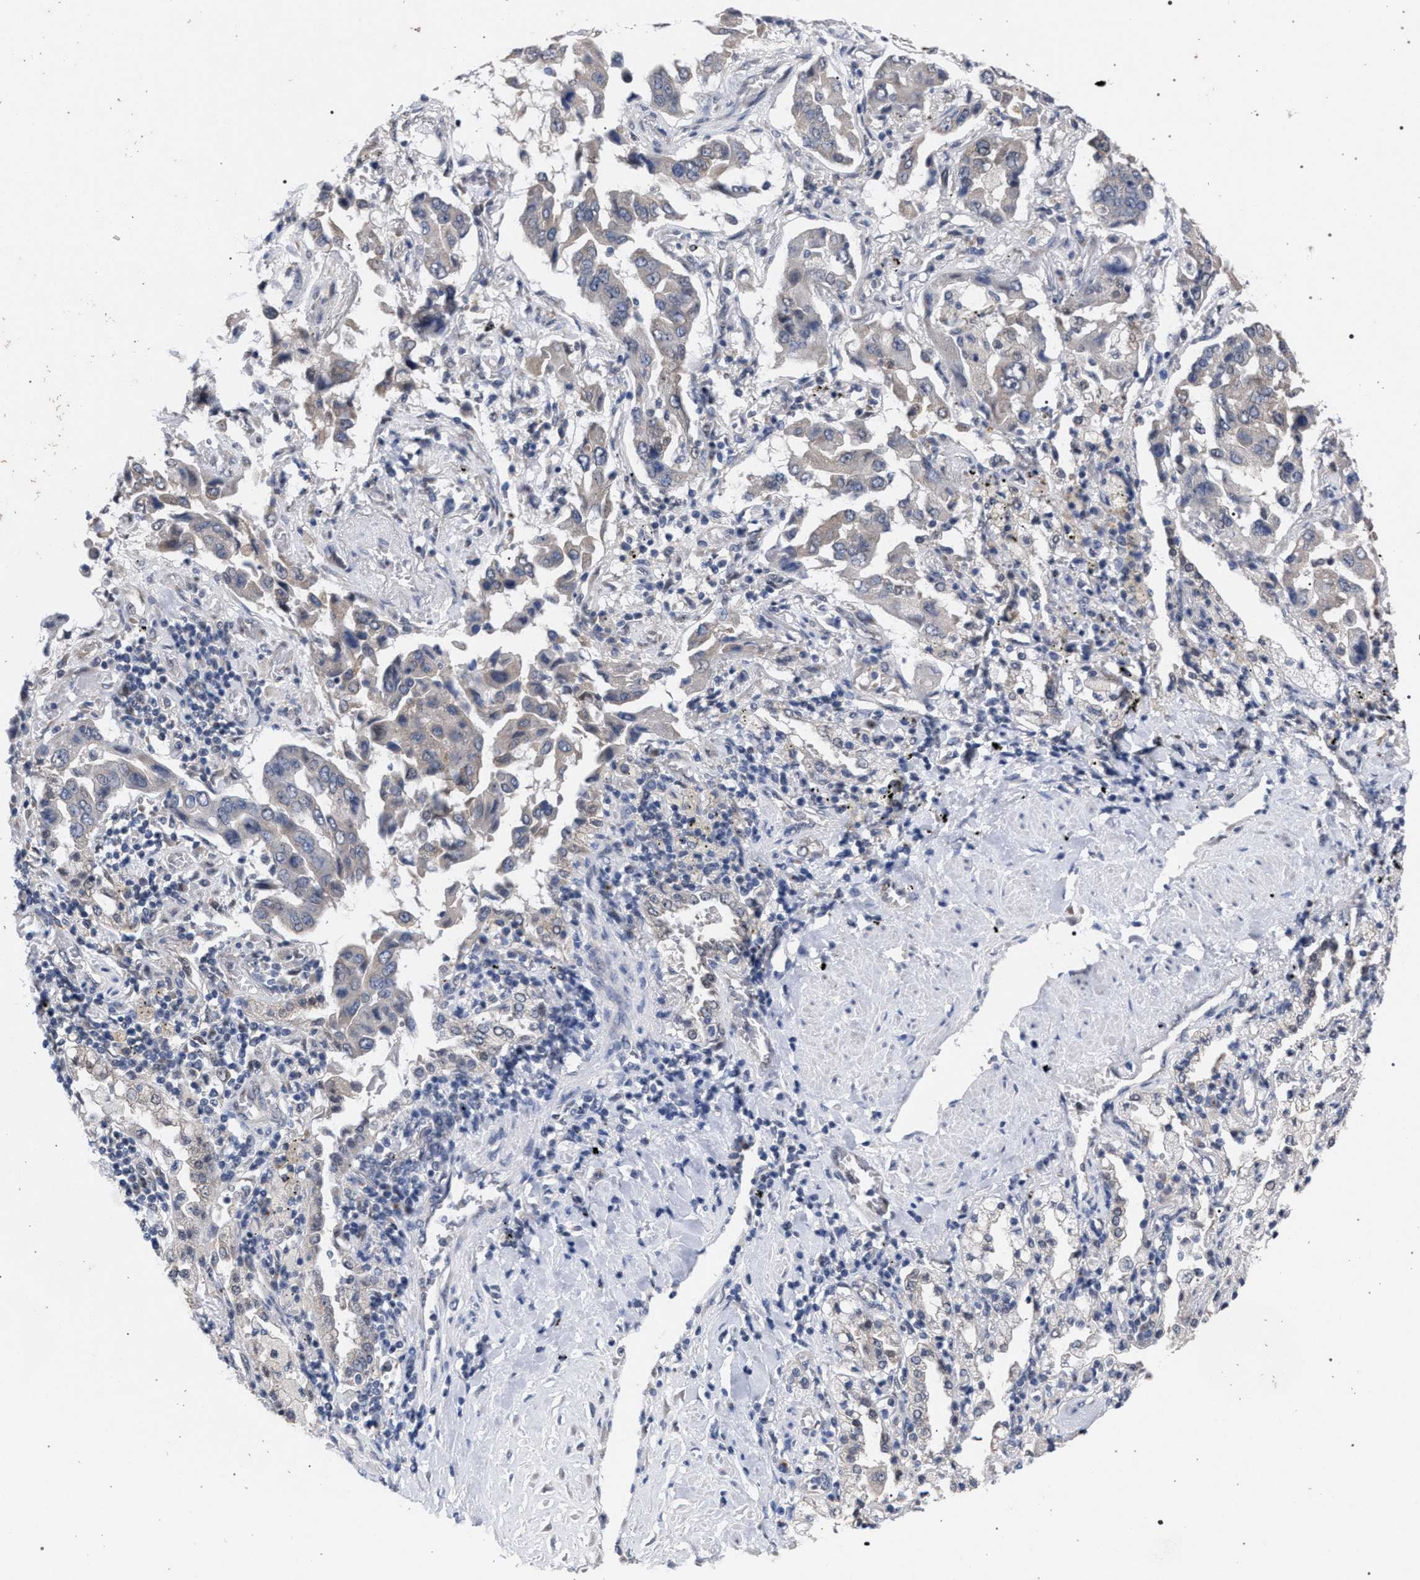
{"staining": {"intensity": "negative", "quantity": "none", "location": "none"}, "tissue": "lung cancer", "cell_type": "Tumor cells", "image_type": "cancer", "snomed": [{"axis": "morphology", "description": "Adenocarcinoma, NOS"}, {"axis": "topography", "description": "Lung"}], "caption": "This is an immunohistochemistry histopathology image of human adenocarcinoma (lung). There is no positivity in tumor cells.", "gene": "GOLGA2", "patient": {"sex": "female", "age": 65}}